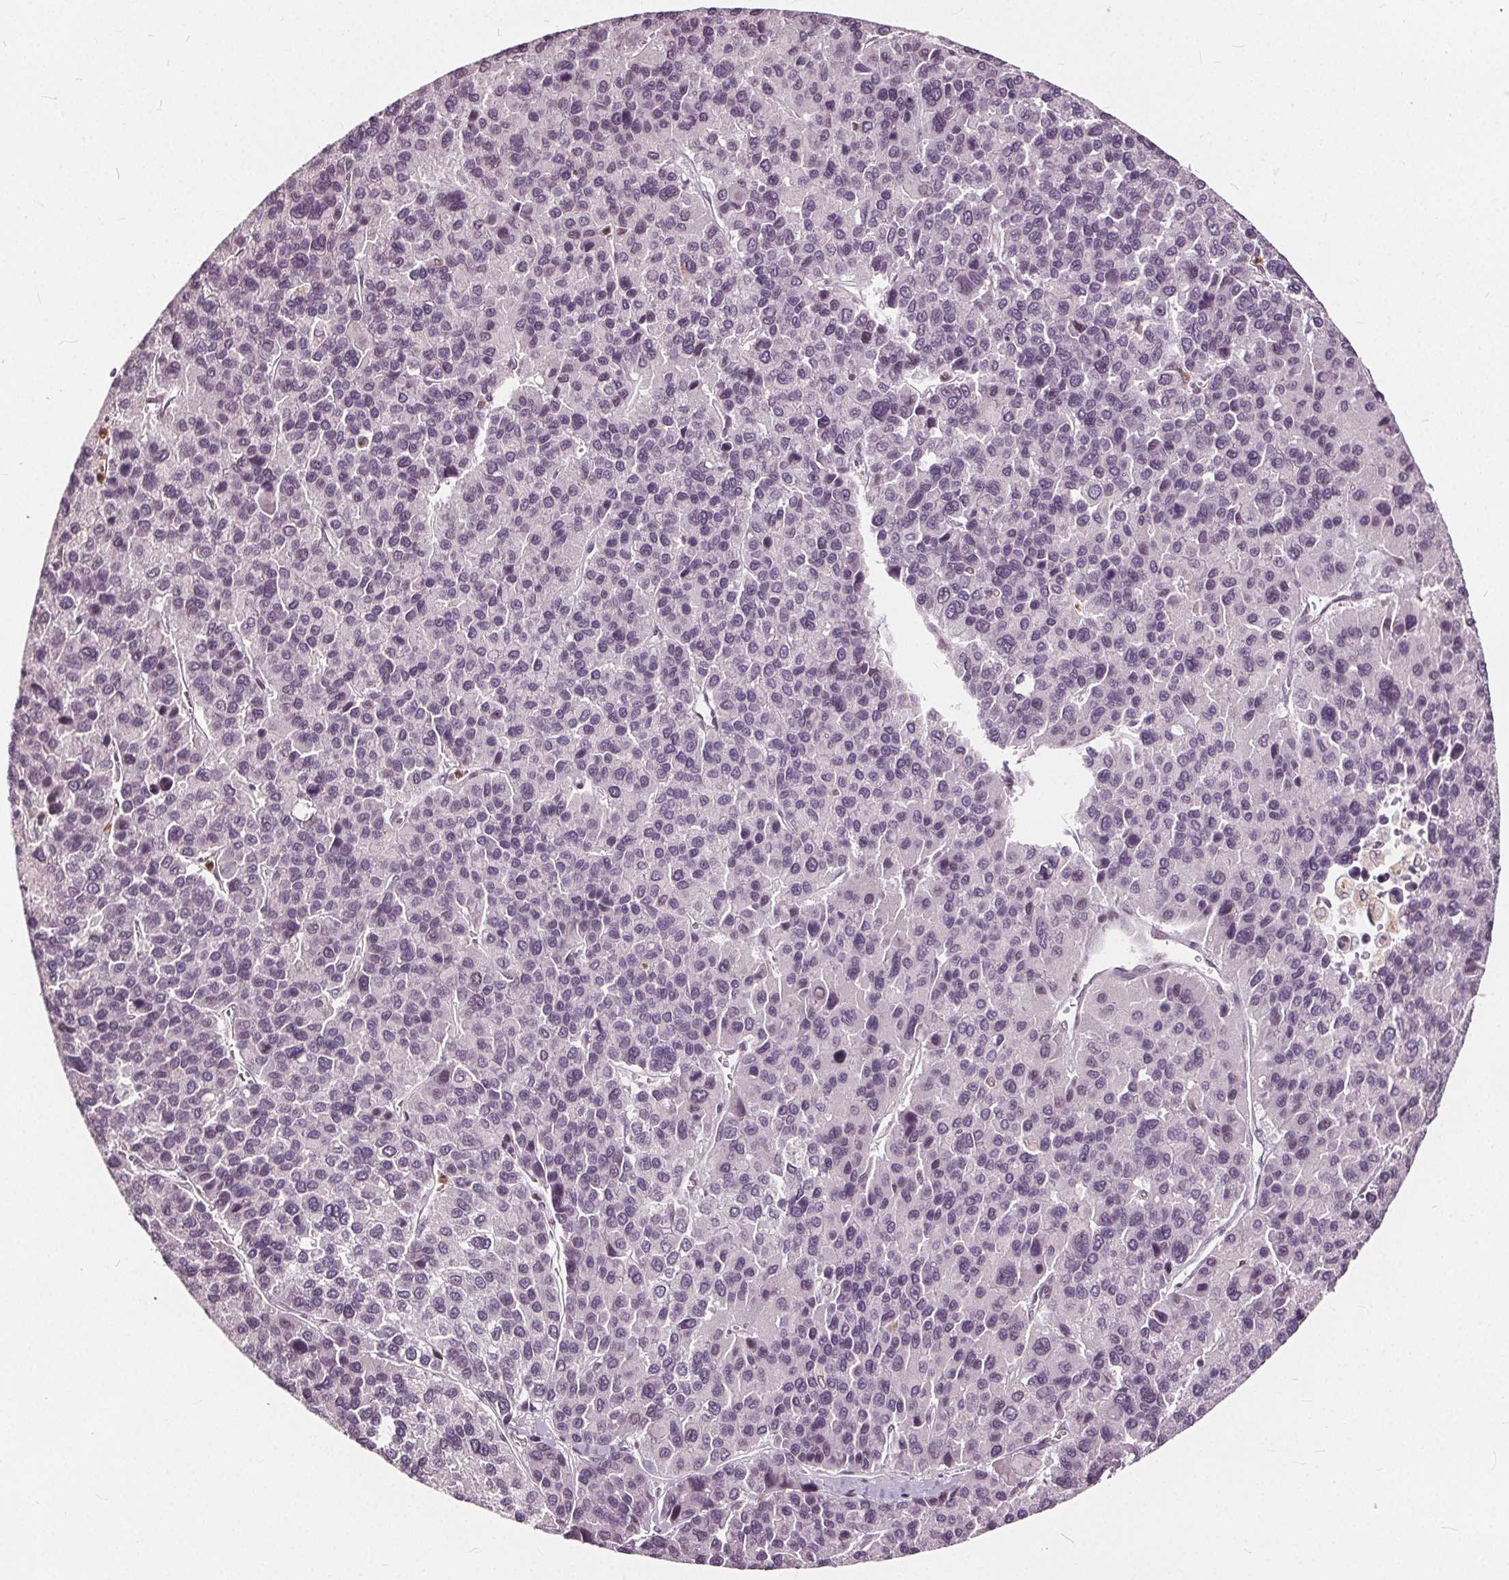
{"staining": {"intensity": "moderate", "quantity": "<25%", "location": "cytoplasmic/membranous,nuclear"}, "tissue": "liver cancer", "cell_type": "Tumor cells", "image_type": "cancer", "snomed": [{"axis": "morphology", "description": "Carcinoma, Hepatocellular, NOS"}, {"axis": "topography", "description": "Liver"}], "caption": "Protein staining exhibits moderate cytoplasmic/membranous and nuclear expression in approximately <25% of tumor cells in hepatocellular carcinoma (liver). The protein is shown in brown color, while the nuclei are stained blue.", "gene": "TTC39C", "patient": {"sex": "female", "age": 41}}